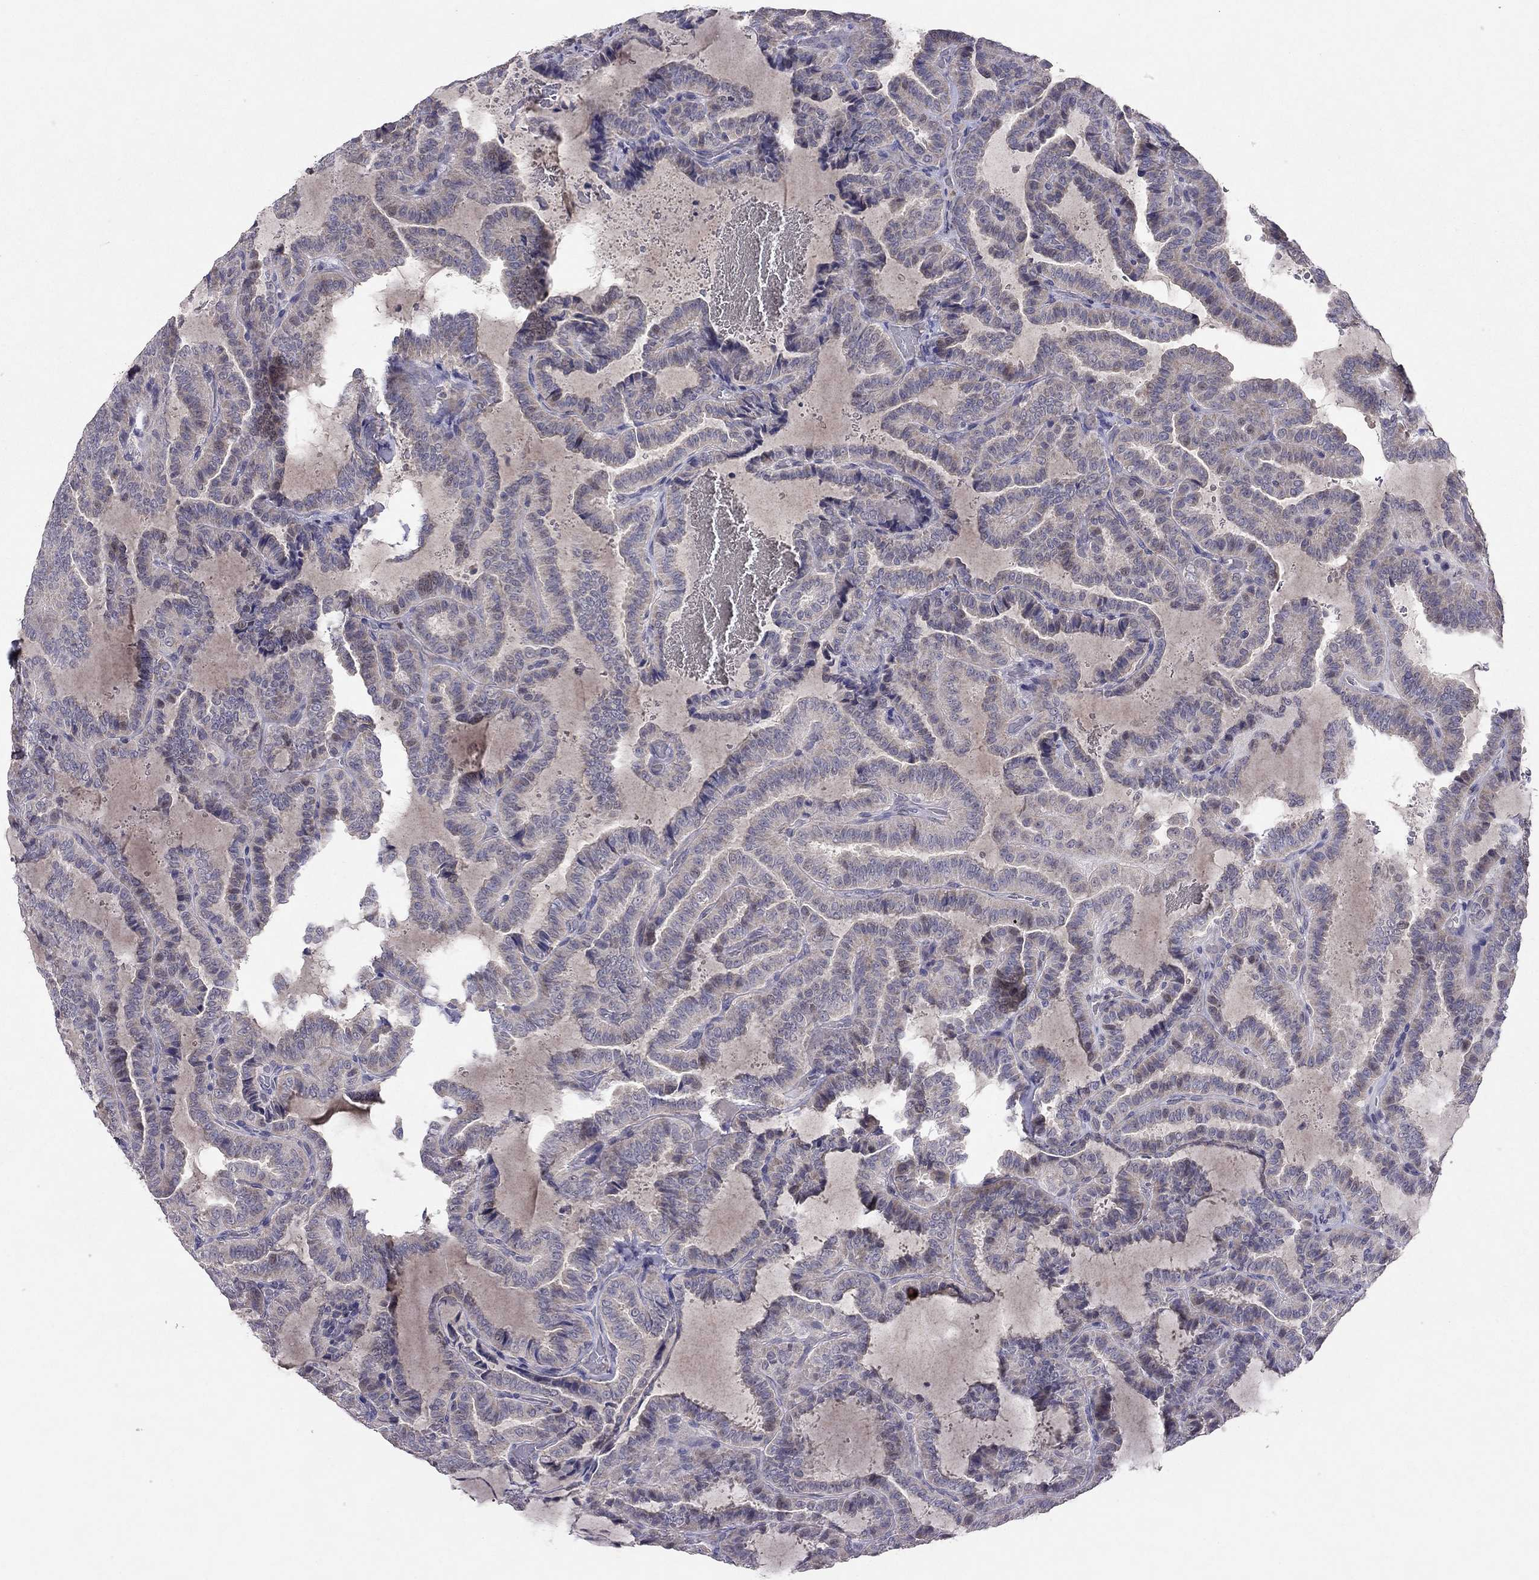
{"staining": {"intensity": "negative", "quantity": "none", "location": "none"}, "tissue": "thyroid cancer", "cell_type": "Tumor cells", "image_type": "cancer", "snomed": [{"axis": "morphology", "description": "Papillary adenocarcinoma, NOS"}, {"axis": "topography", "description": "Thyroid gland"}], "caption": "DAB (3,3'-diaminobenzidine) immunohistochemical staining of human papillary adenocarcinoma (thyroid) exhibits no significant expression in tumor cells.", "gene": "ESR2", "patient": {"sex": "female", "age": 39}}